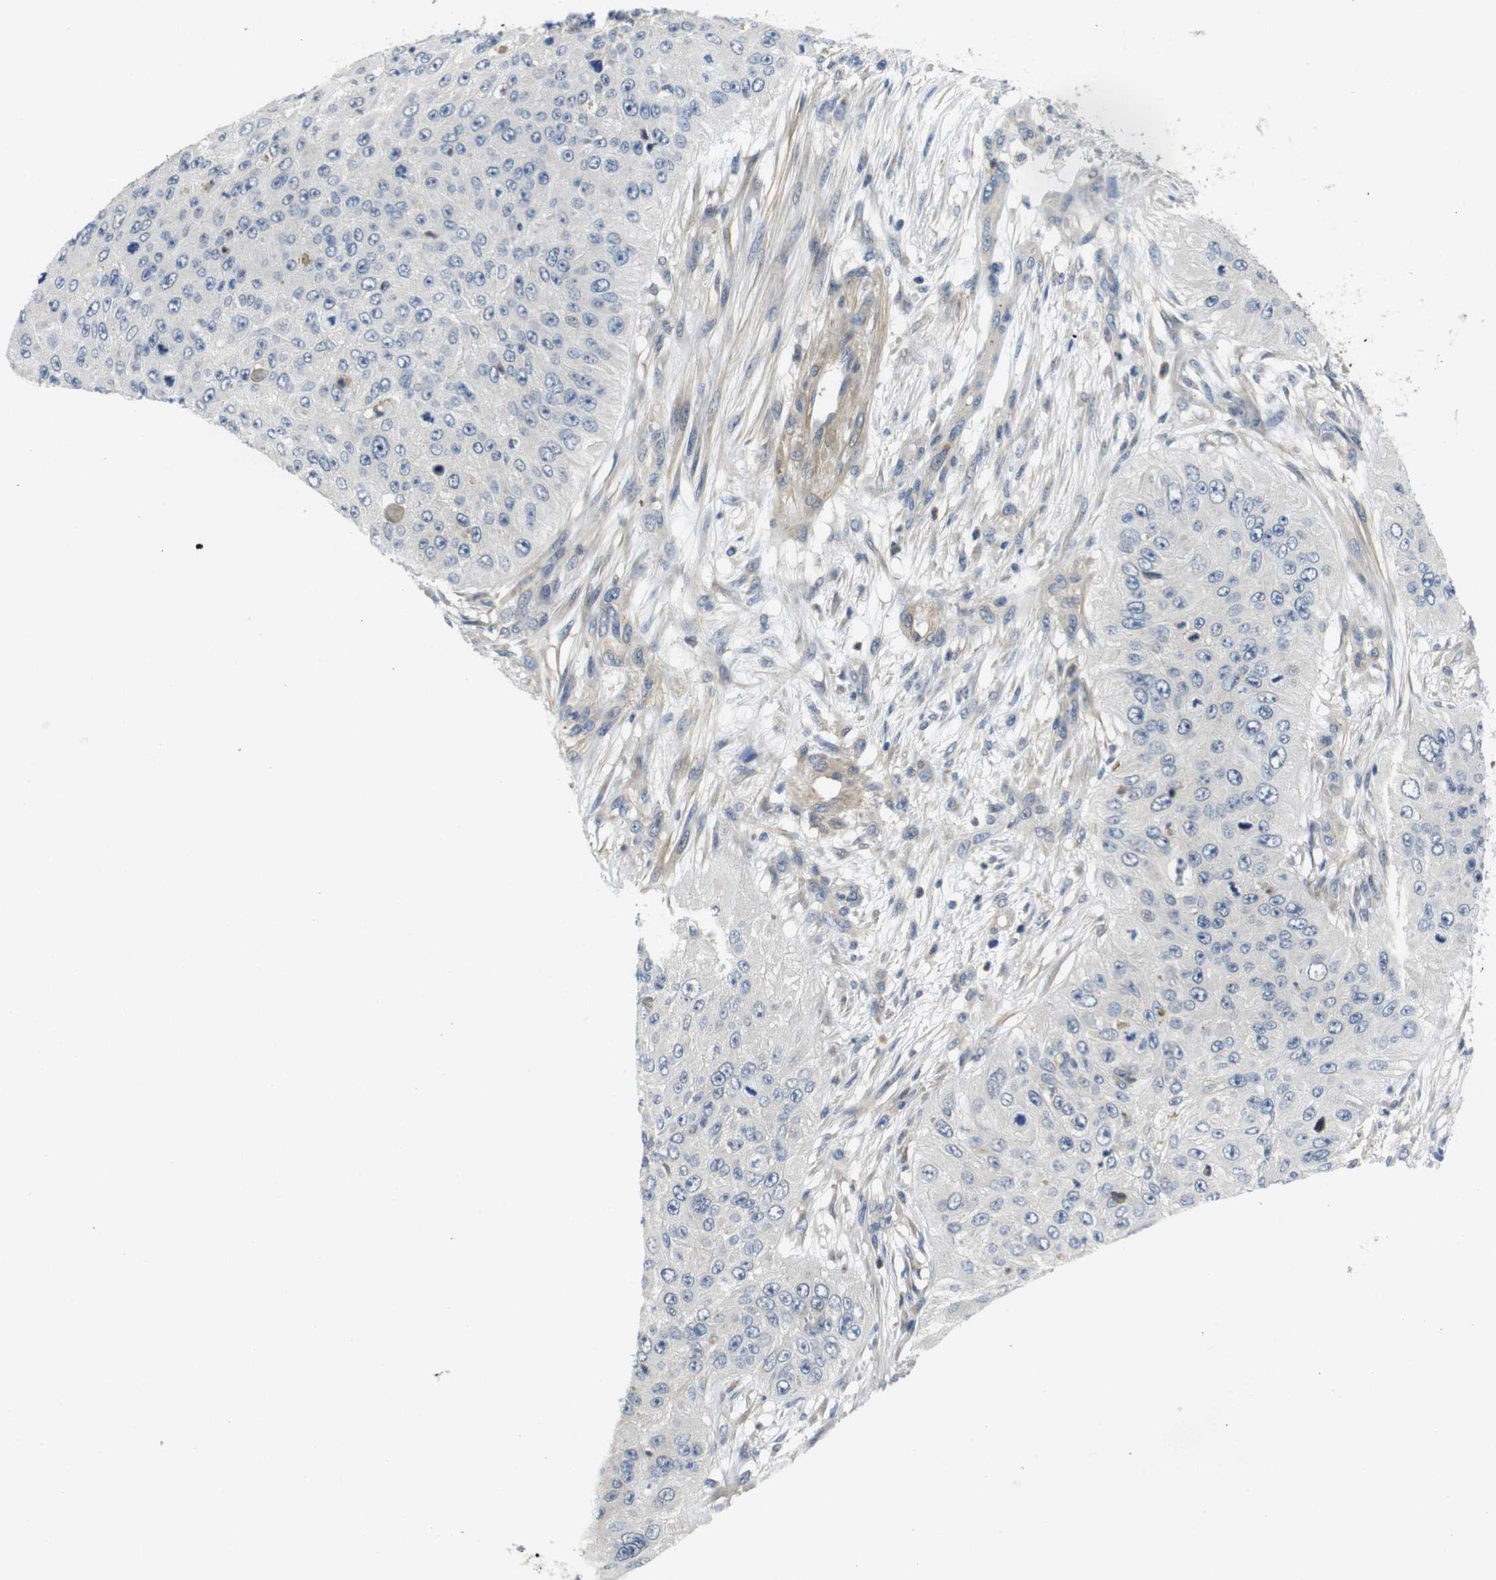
{"staining": {"intensity": "negative", "quantity": "none", "location": "none"}, "tissue": "skin cancer", "cell_type": "Tumor cells", "image_type": "cancer", "snomed": [{"axis": "morphology", "description": "Squamous cell carcinoma, NOS"}, {"axis": "topography", "description": "Skin"}], "caption": "DAB (3,3'-diaminobenzidine) immunohistochemical staining of skin cancer (squamous cell carcinoma) displays no significant staining in tumor cells. (DAB IHC, high magnification).", "gene": "FNTA", "patient": {"sex": "female", "age": 80}}